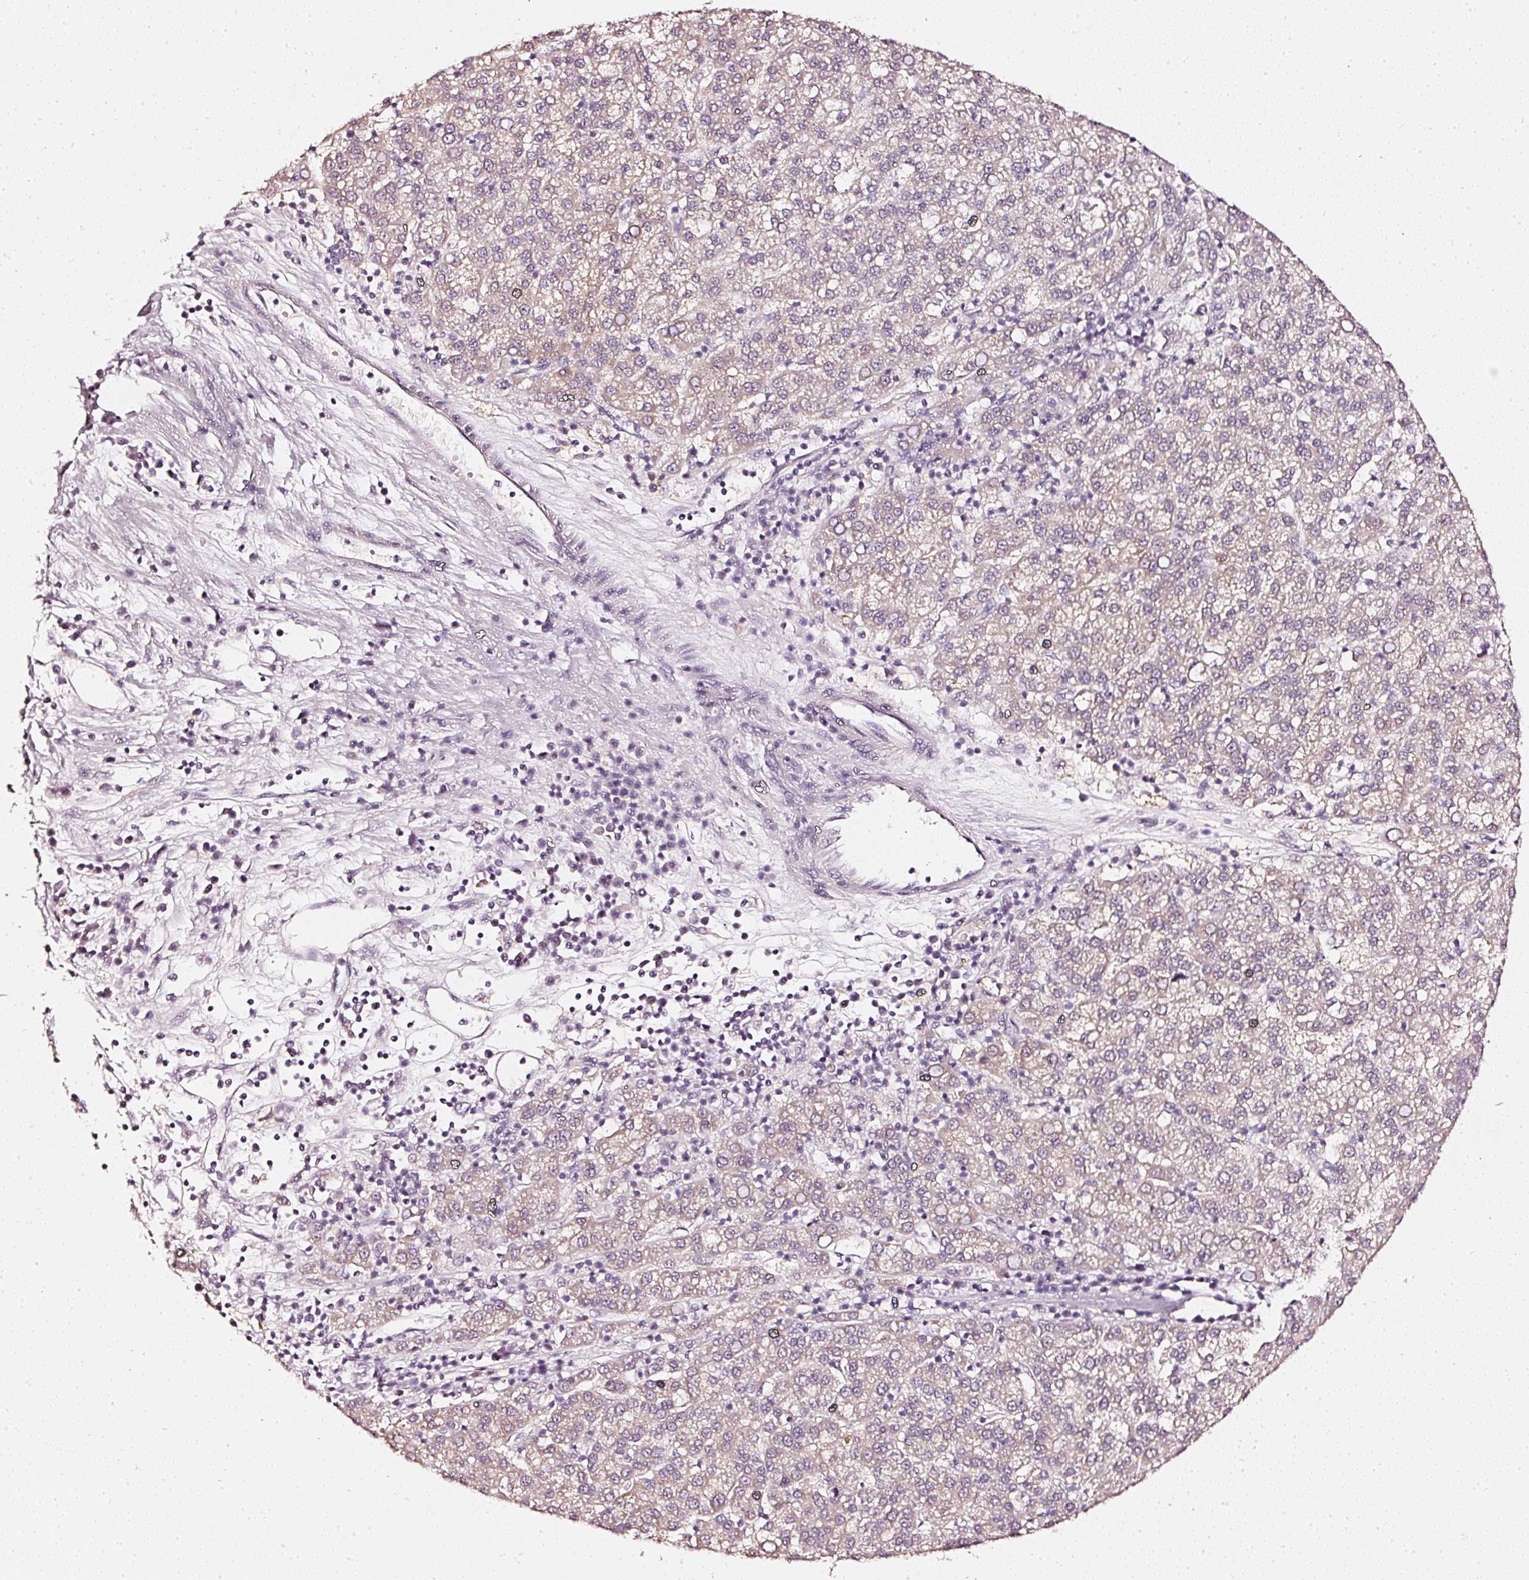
{"staining": {"intensity": "weak", "quantity": ">75%", "location": "cytoplasmic/membranous"}, "tissue": "liver cancer", "cell_type": "Tumor cells", "image_type": "cancer", "snomed": [{"axis": "morphology", "description": "Carcinoma, Hepatocellular, NOS"}, {"axis": "topography", "description": "Liver"}], "caption": "Immunohistochemical staining of human liver cancer (hepatocellular carcinoma) displays weak cytoplasmic/membranous protein expression in about >75% of tumor cells. (DAB (3,3'-diaminobenzidine) IHC, brown staining for protein, blue staining for nuclei).", "gene": "CNP", "patient": {"sex": "female", "age": 58}}